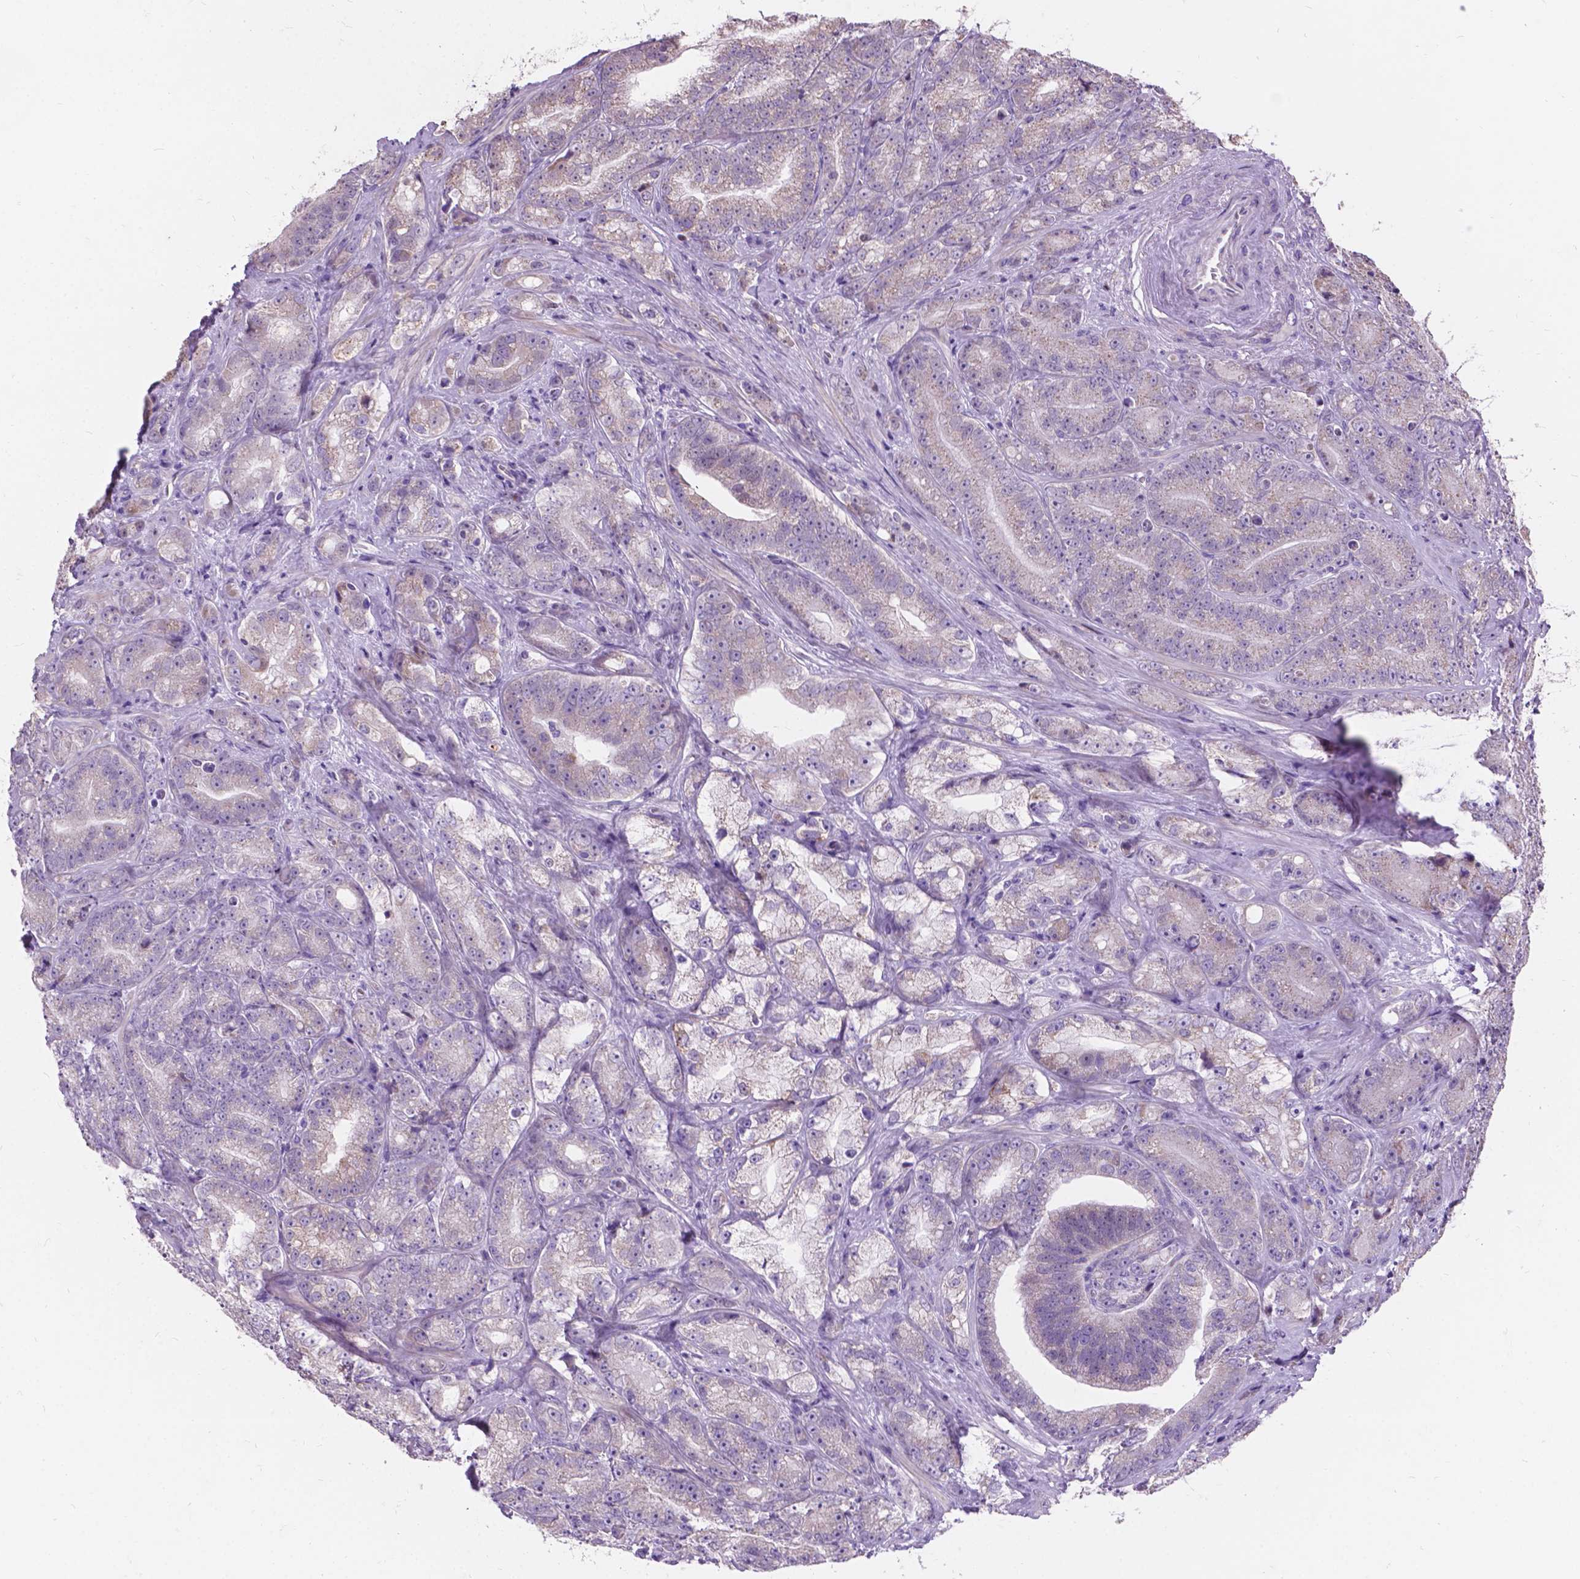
{"staining": {"intensity": "weak", "quantity": "<25%", "location": "cytoplasmic/membranous"}, "tissue": "prostate cancer", "cell_type": "Tumor cells", "image_type": "cancer", "snomed": [{"axis": "morphology", "description": "Adenocarcinoma, NOS"}, {"axis": "topography", "description": "Prostate"}], "caption": "Tumor cells are negative for protein expression in human prostate adenocarcinoma.", "gene": "MYH14", "patient": {"sex": "male", "age": 63}}